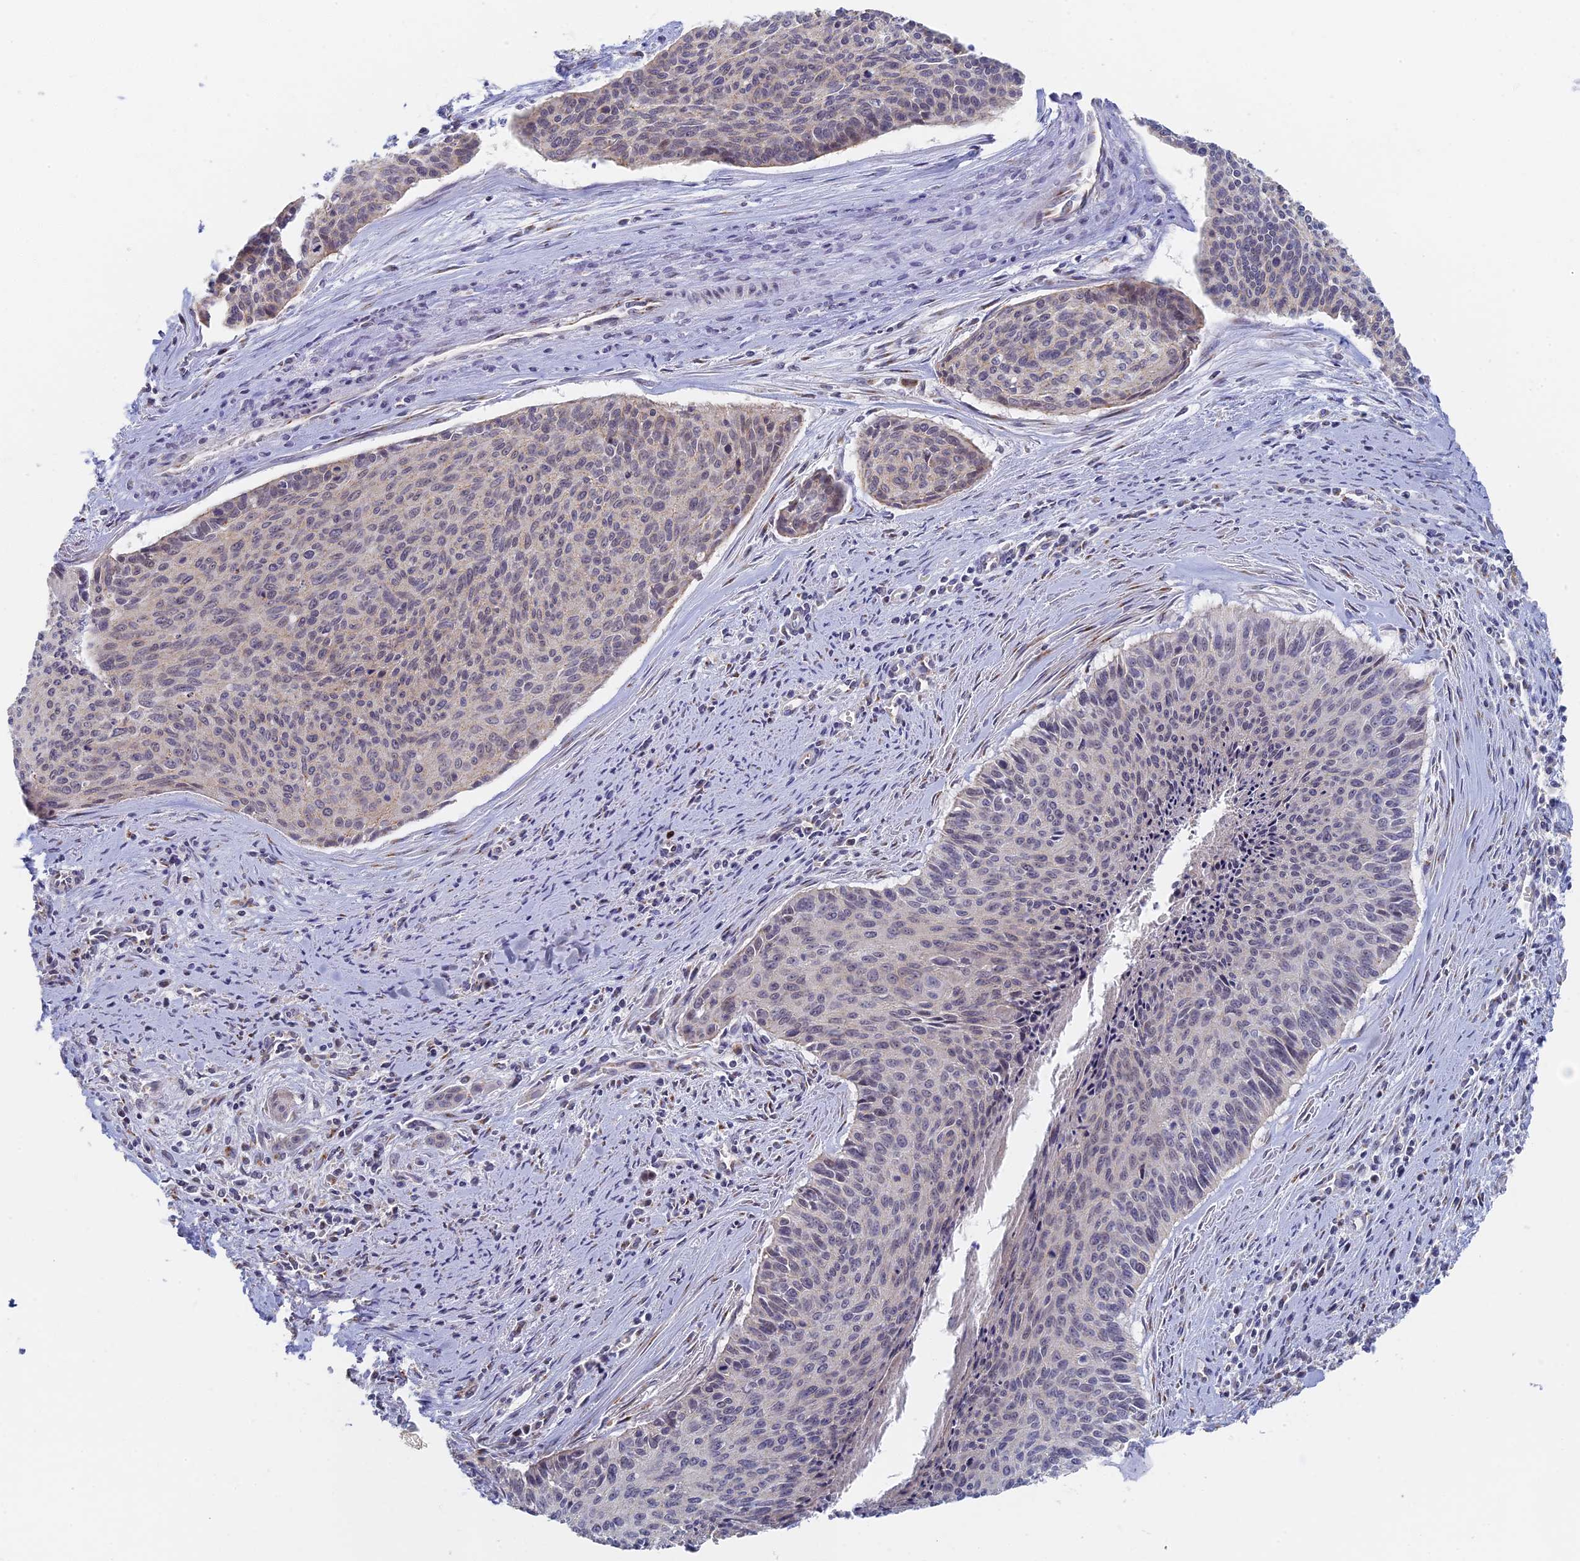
{"staining": {"intensity": "weak", "quantity": "<25%", "location": "cytoplasmic/membranous"}, "tissue": "cervical cancer", "cell_type": "Tumor cells", "image_type": "cancer", "snomed": [{"axis": "morphology", "description": "Squamous cell carcinoma, NOS"}, {"axis": "topography", "description": "Cervix"}], "caption": "A high-resolution histopathology image shows immunohistochemistry staining of cervical cancer (squamous cell carcinoma), which reveals no significant positivity in tumor cells.", "gene": "GPATCH1", "patient": {"sex": "female", "age": 55}}